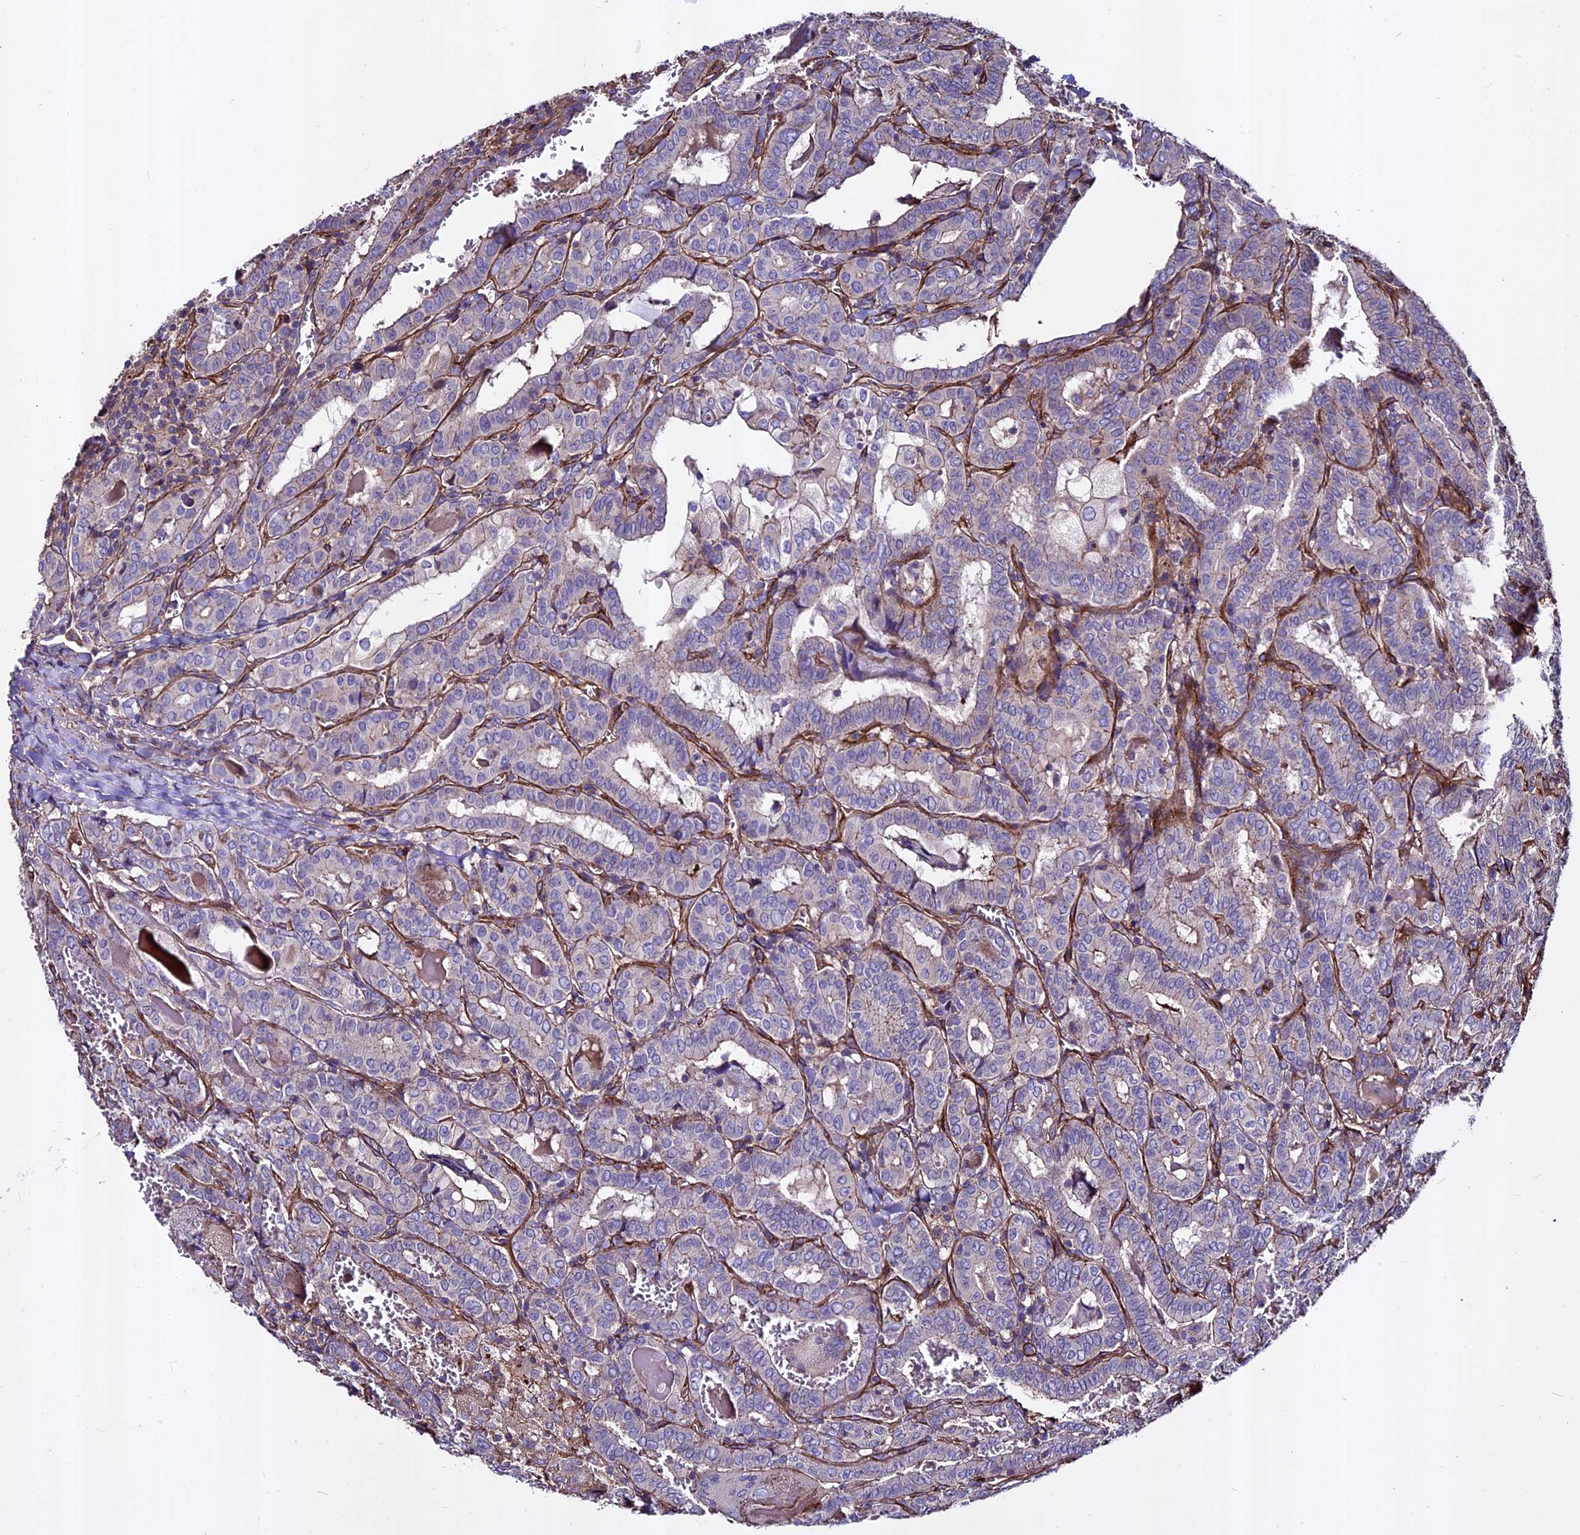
{"staining": {"intensity": "weak", "quantity": "25%-75%", "location": "cytoplasmic/membranous"}, "tissue": "thyroid cancer", "cell_type": "Tumor cells", "image_type": "cancer", "snomed": [{"axis": "morphology", "description": "Papillary adenocarcinoma, NOS"}, {"axis": "topography", "description": "Thyroid gland"}], "caption": "Papillary adenocarcinoma (thyroid) stained with a brown dye displays weak cytoplasmic/membranous positive positivity in about 25%-75% of tumor cells.", "gene": "EVA1B", "patient": {"sex": "female", "age": 72}}